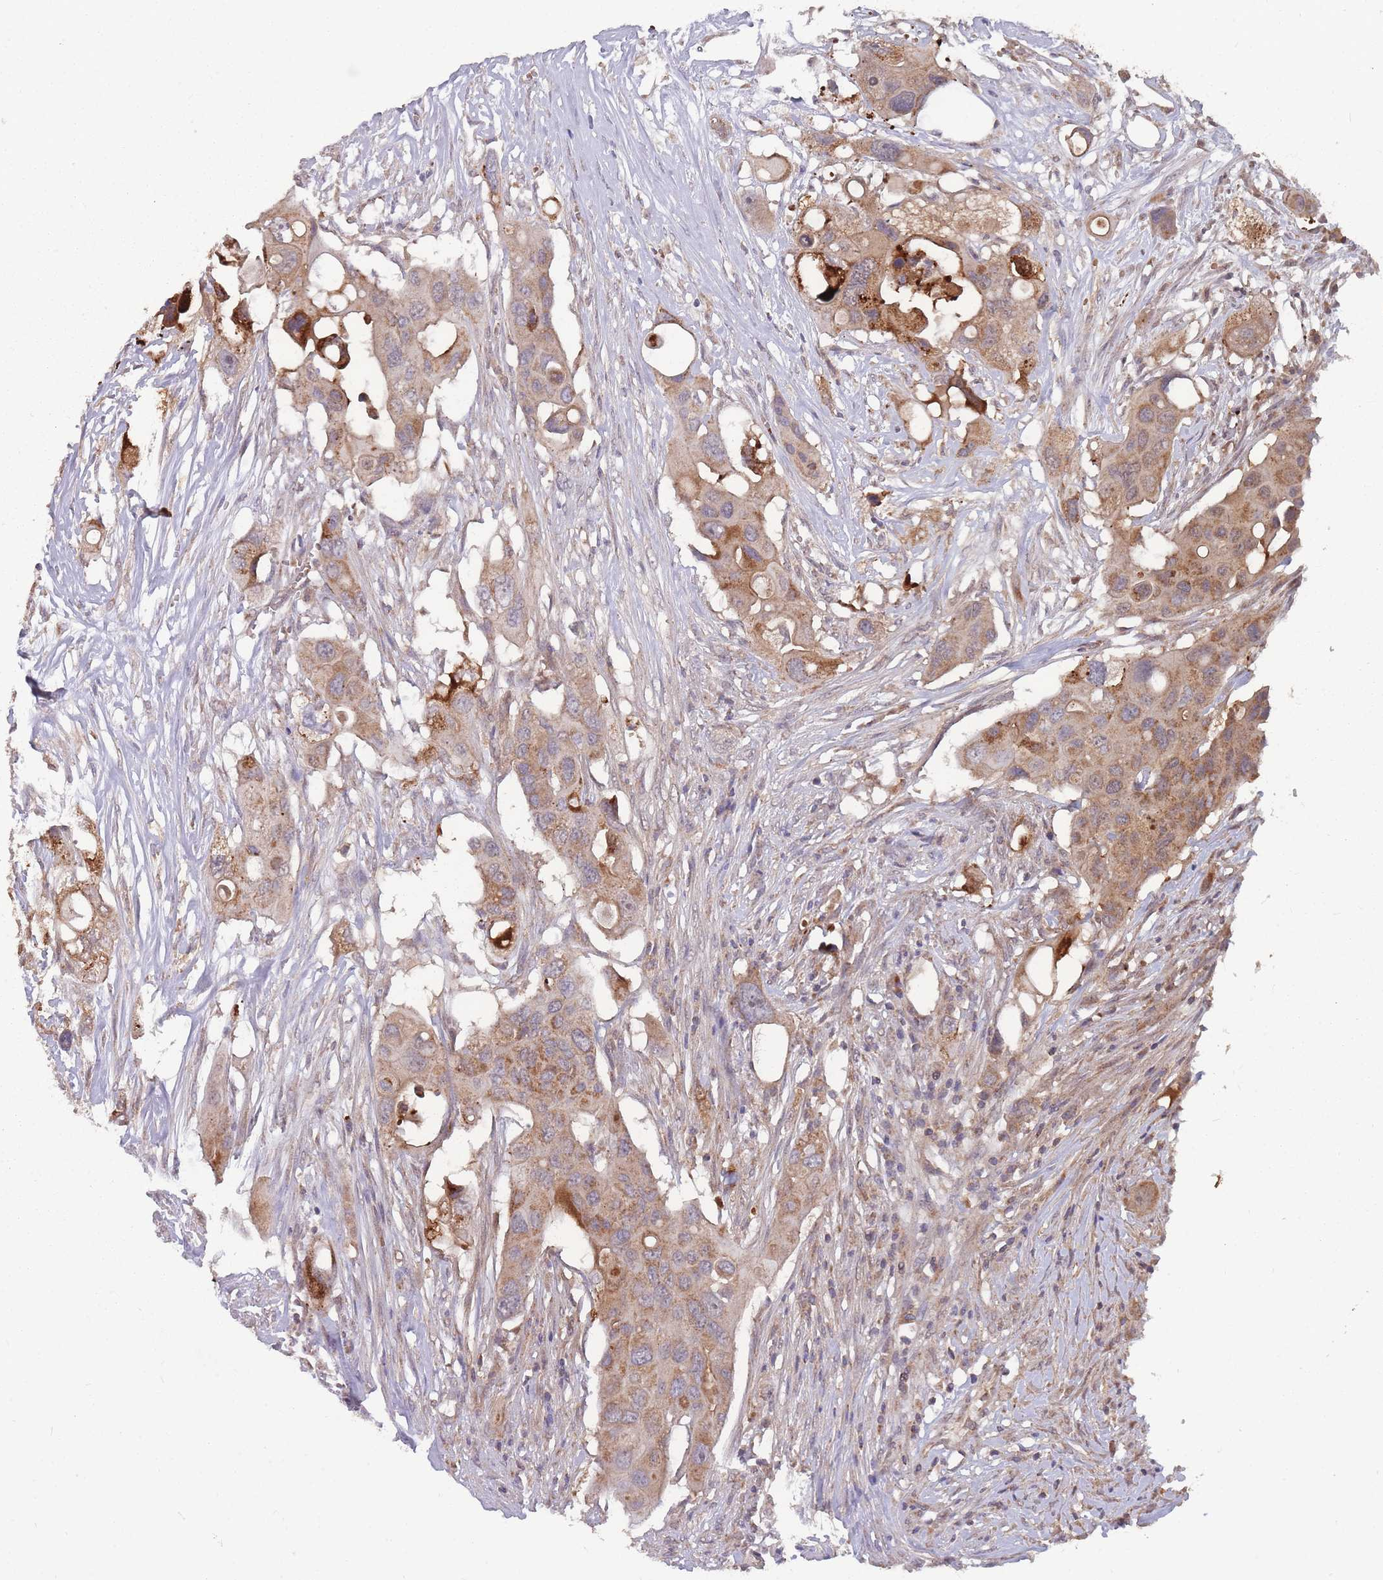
{"staining": {"intensity": "moderate", "quantity": ">75%", "location": "cytoplasmic/membranous"}, "tissue": "colorectal cancer", "cell_type": "Tumor cells", "image_type": "cancer", "snomed": [{"axis": "morphology", "description": "Adenocarcinoma, NOS"}, {"axis": "topography", "description": "Colon"}], "caption": "Brown immunohistochemical staining in adenocarcinoma (colorectal) displays moderate cytoplasmic/membranous expression in approximately >75% of tumor cells.", "gene": "SLC35B4", "patient": {"sex": "male", "age": 77}}